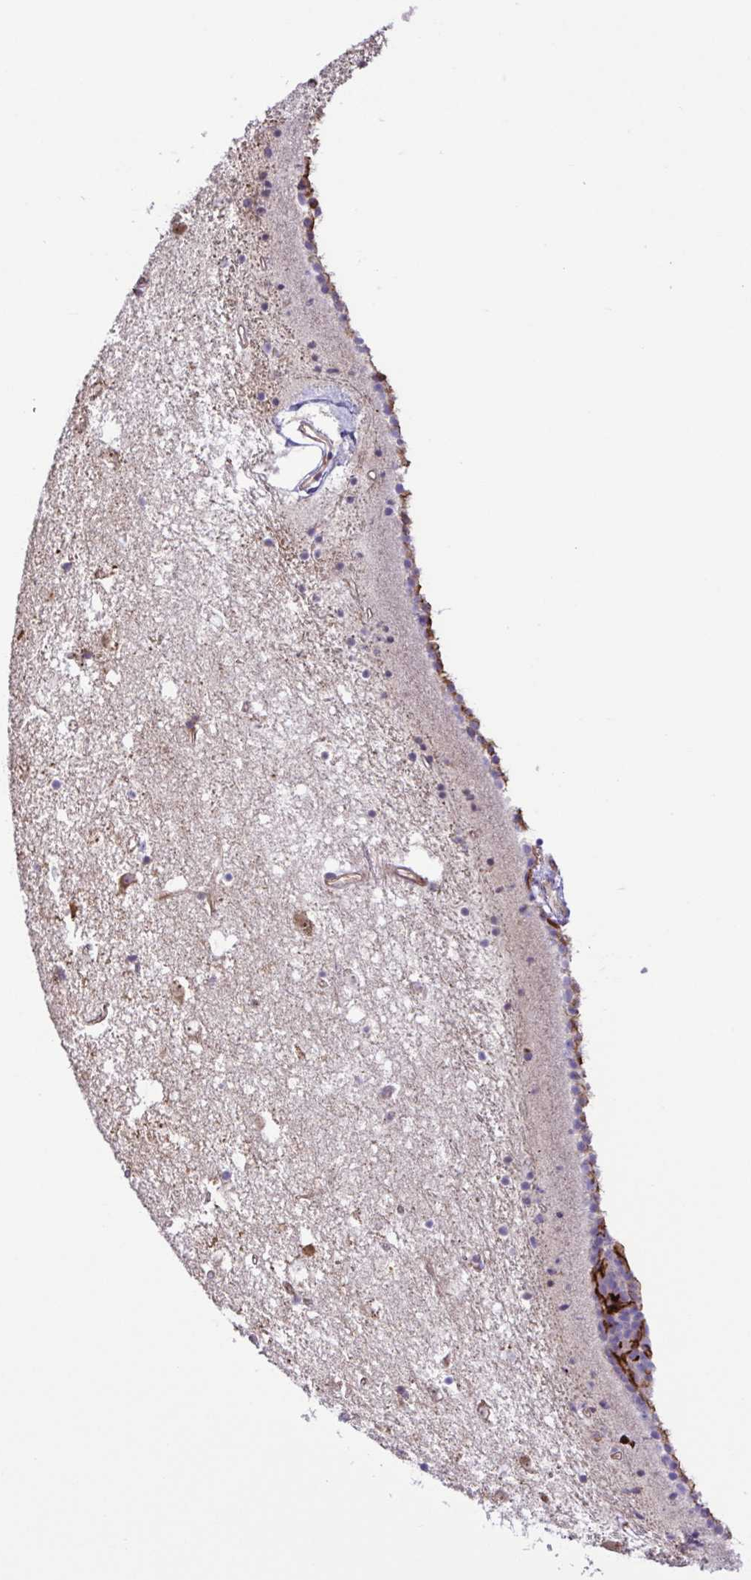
{"staining": {"intensity": "moderate", "quantity": ">75%", "location": "cytoplasmic/membranous"}, "tissue": "caudate", "cell_type": "Glial cells", "image_type": "normal", "snomed": [{"axis": "morphology", "description": "Normal tissue, NOS"}, {"axis": "topography", "description": "Lateral ventricle wall"}], "caption": "Moderate cytoplasmic/membranous positivity is appreciated in approximately >75% of glial cells in benign caudate. The staining was performed using DAB (3,3'-diaminobenzidine) to visualize the protein expression in brown, while the nuclei were stained in blue with hematoxylin (Magnification: 20x).", "gene": "FLT1", "patient": {"sex": "female", "age": 71}}